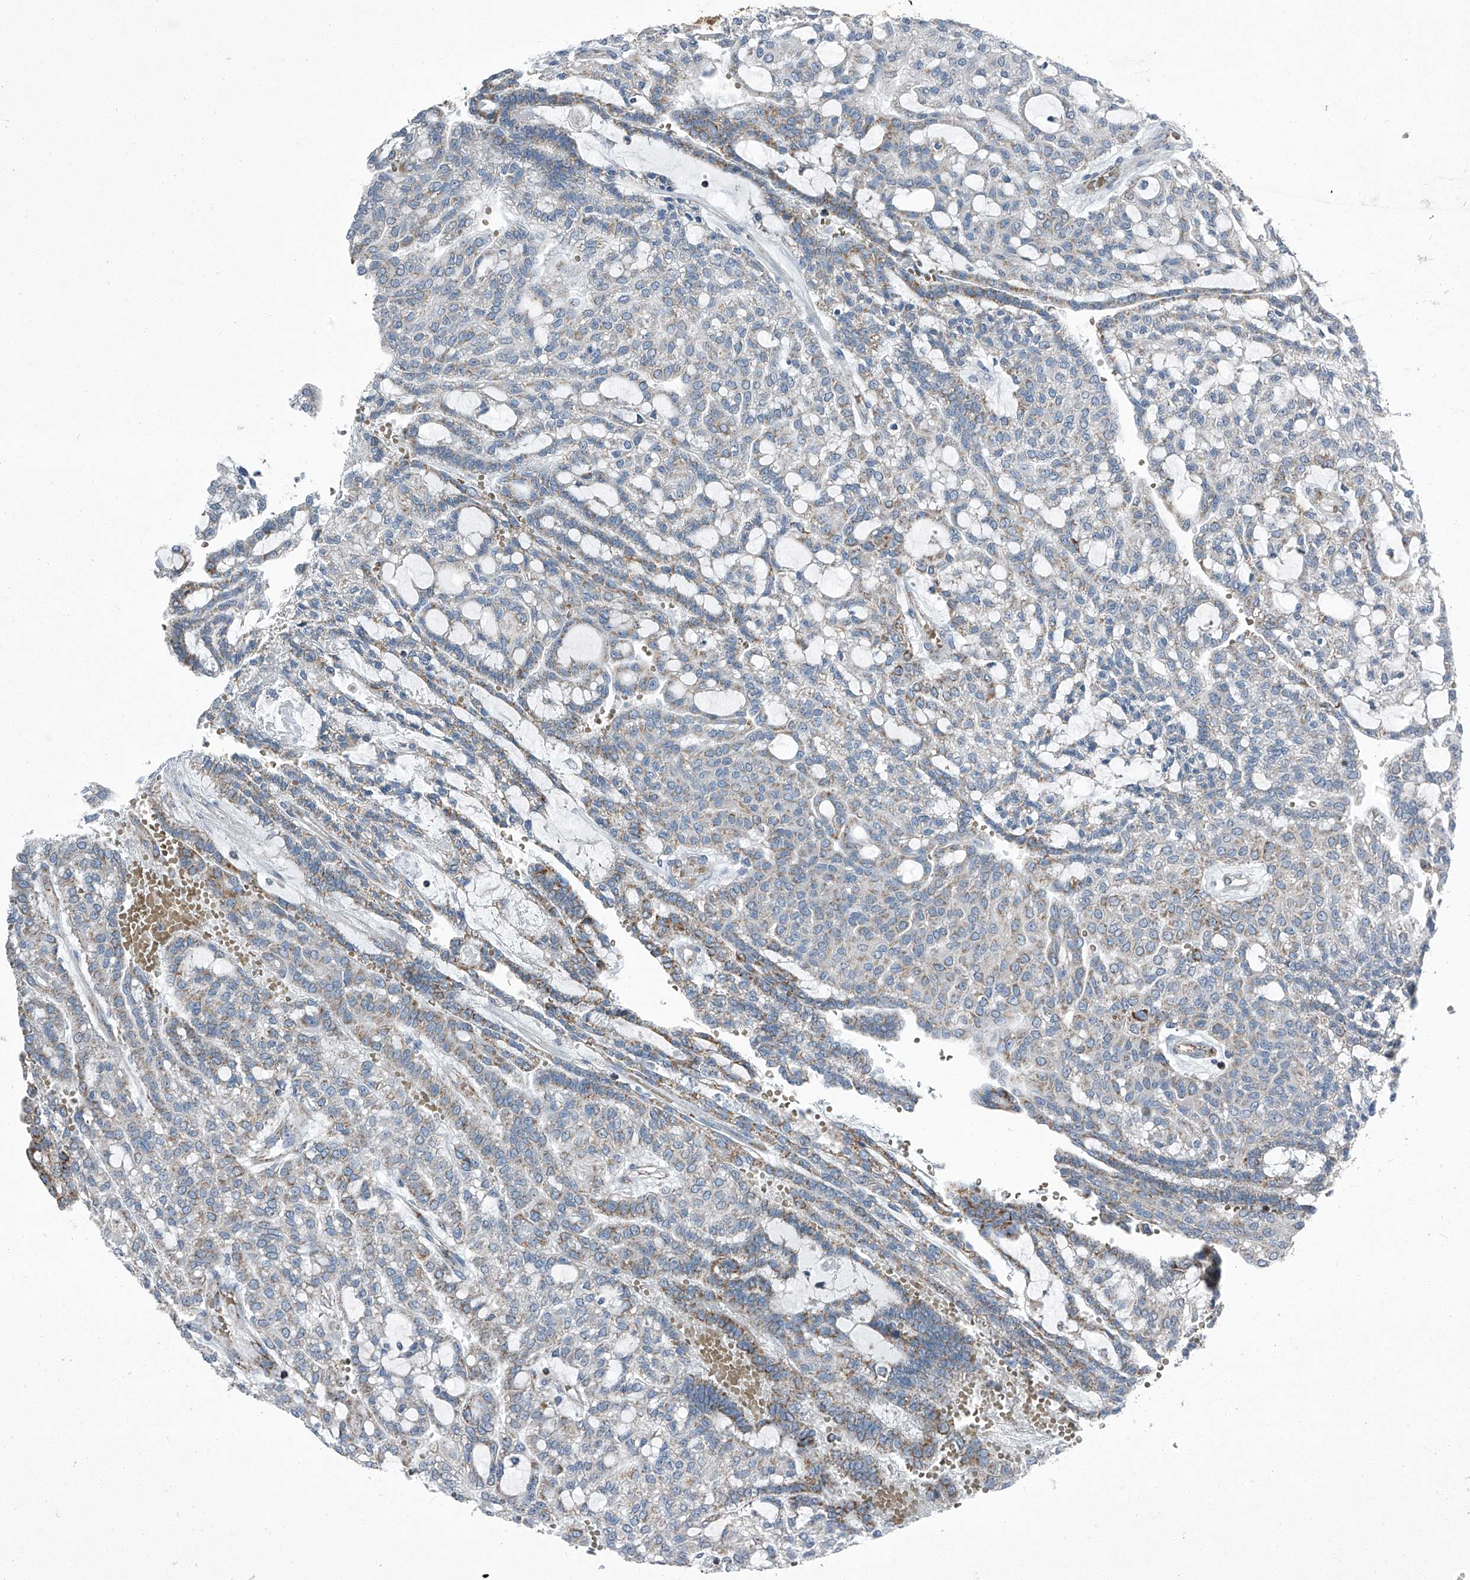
{"staining": {"intensity": "moderate", "quantity": "<25%", "location": "cytoplasmic/membranous"}, "tissue": "renal cancer", "cell_type": "Tumor cells", "image_type": "cancer", "snomed": [{"axis": "morphology", "description": "Adenocarcinoma, NOS"}, {"axis": "topography", "description": "Kidney"}], "caption": "Human renal adenocarcinoma stained with a protein marker reveals moderate staining in tumor cells.", "gene": "CHRNA7", "patient": {"sex": "male", "age": 63}}